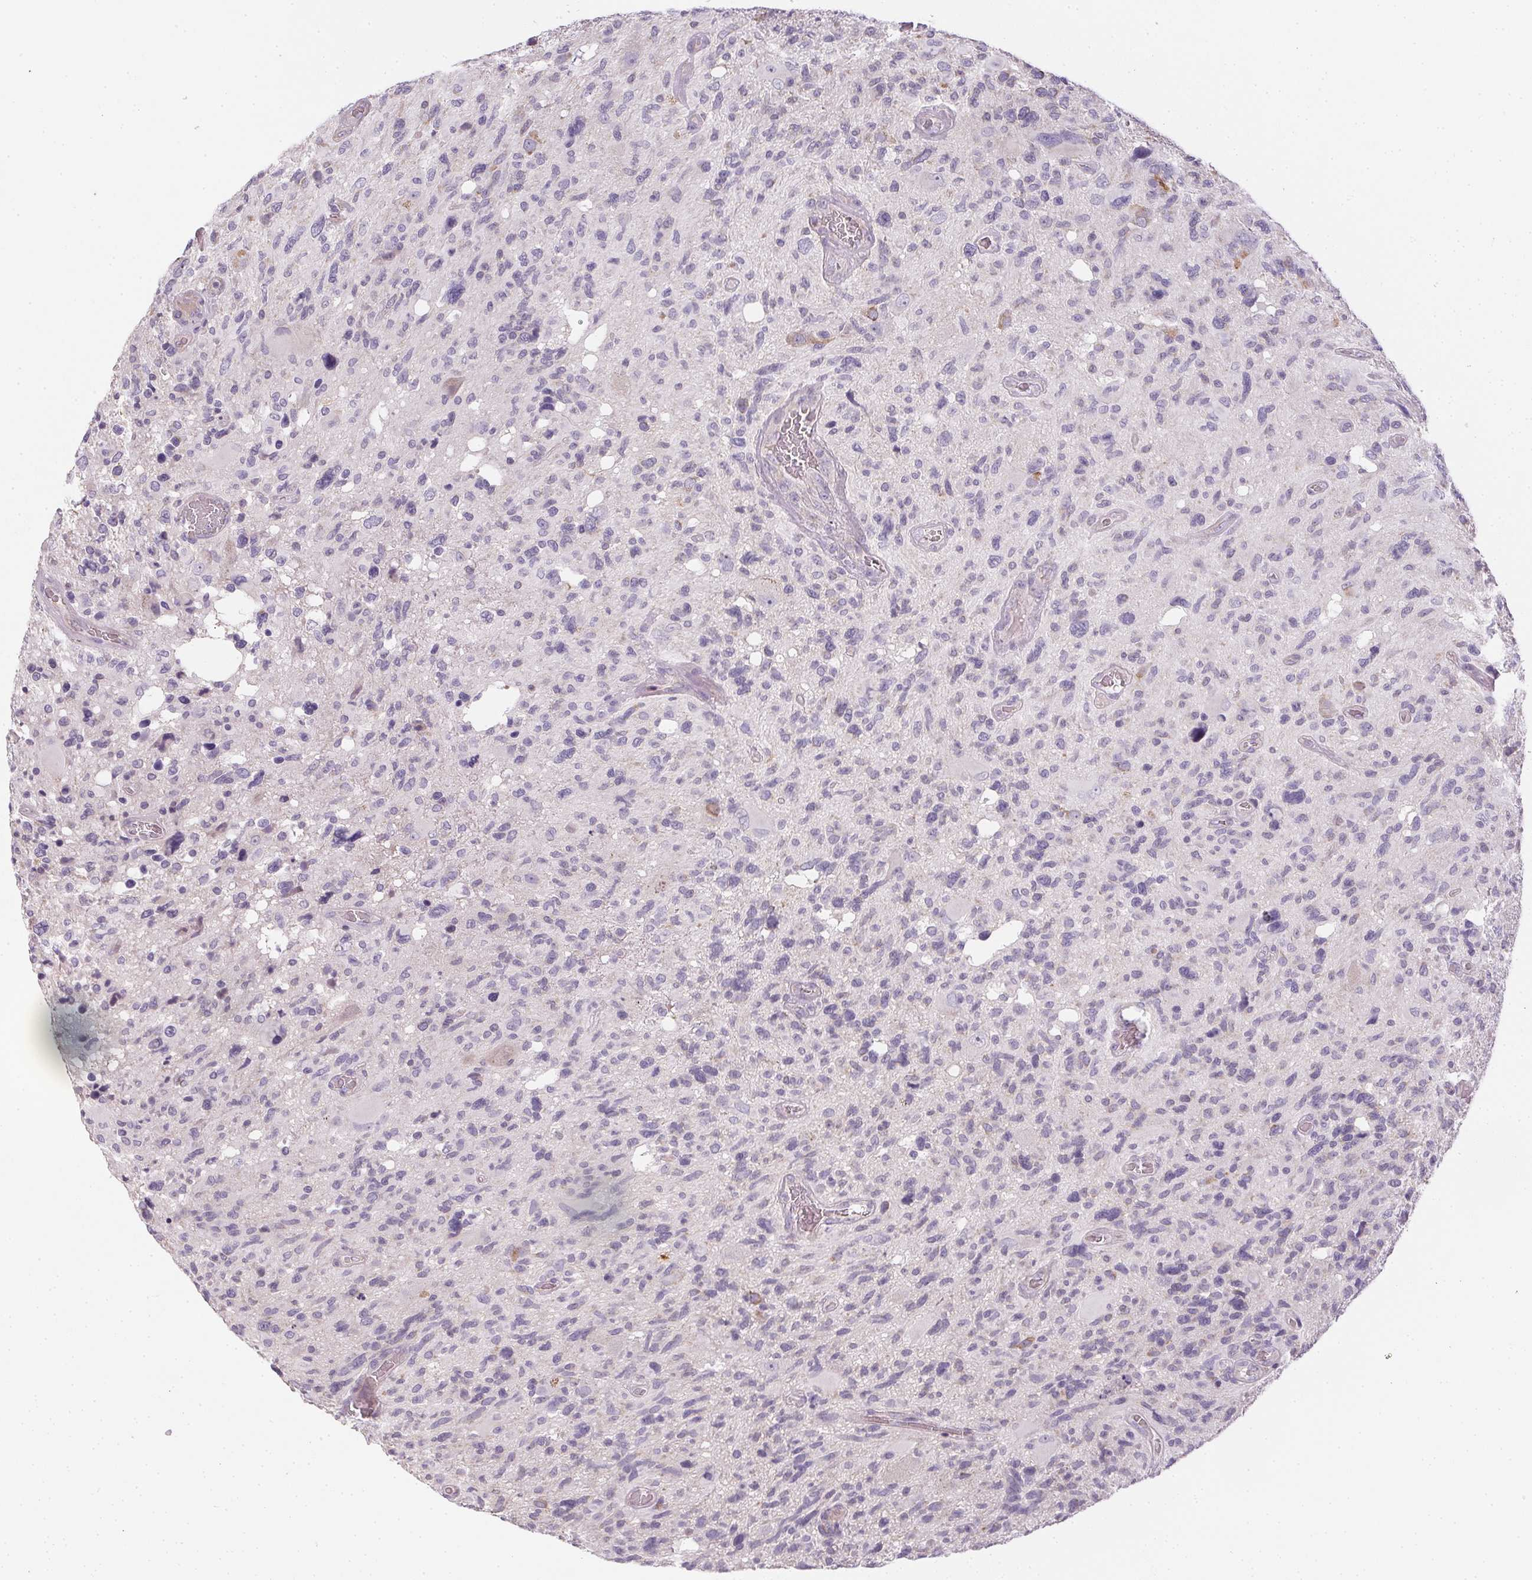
{"staining": {"intensity": "negative", "quantity": "none", "location": "none"}, "tissue": "glioma", "cell_type": "Tumor cells", "image_type": "cancer", "snomed": [{"axis": "morphology", "description": "Glioma, malignant, High grade"}, {"axis": "topography", "description": "Brain"}], "caption": "A micrograph of human glioma is negative for staining in tumor cells. (Brightfield microscopy of DAB (3,3'-diaminobenzidine) IHC at high magnification).", "gene": "SMYD1", "patient": {"sex": "male", "age": 49}}